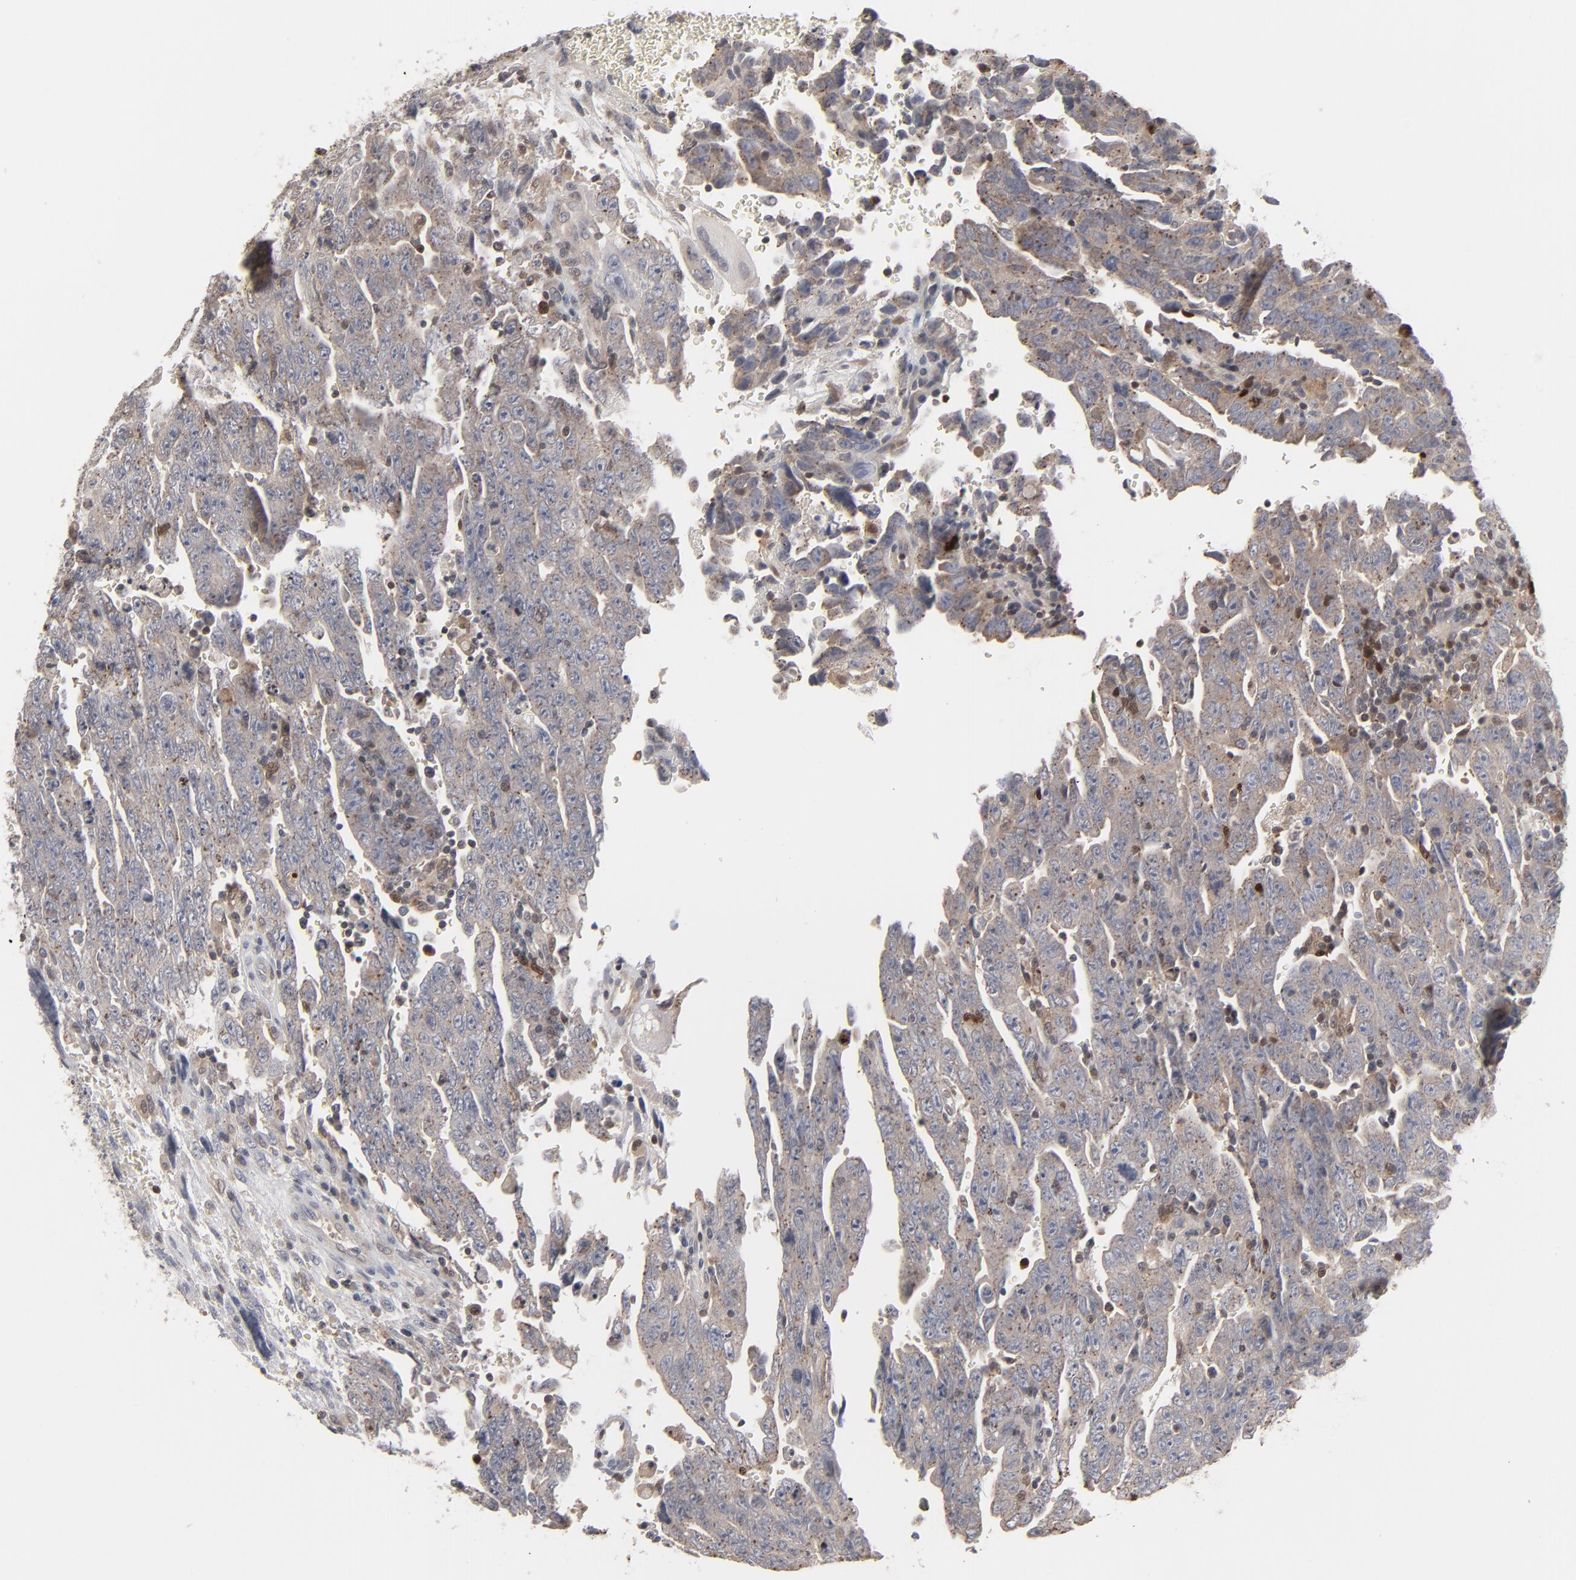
{"staining": {"intensity": "weak", "quantity": ">75%", "location": "cytoplasmic/membranous"}, "tissue": "testis cancer", "cell_type": "Tumor cells", "image_type": "cancer", "snomed": [{"axis": "morphology", "description": "Carcinoma, Embryonal, NOS"}, {"axis": "topography", "description": "Testis"}], "caption": "Brown immunohistochemical staining in testis cancer (embryonal carcinoma) reveals weak cytoplasmic/membranous positivity in about >75% of tumor cells.", "gene": "STAT4", "patient": {"sex": "male", "age": 28}}